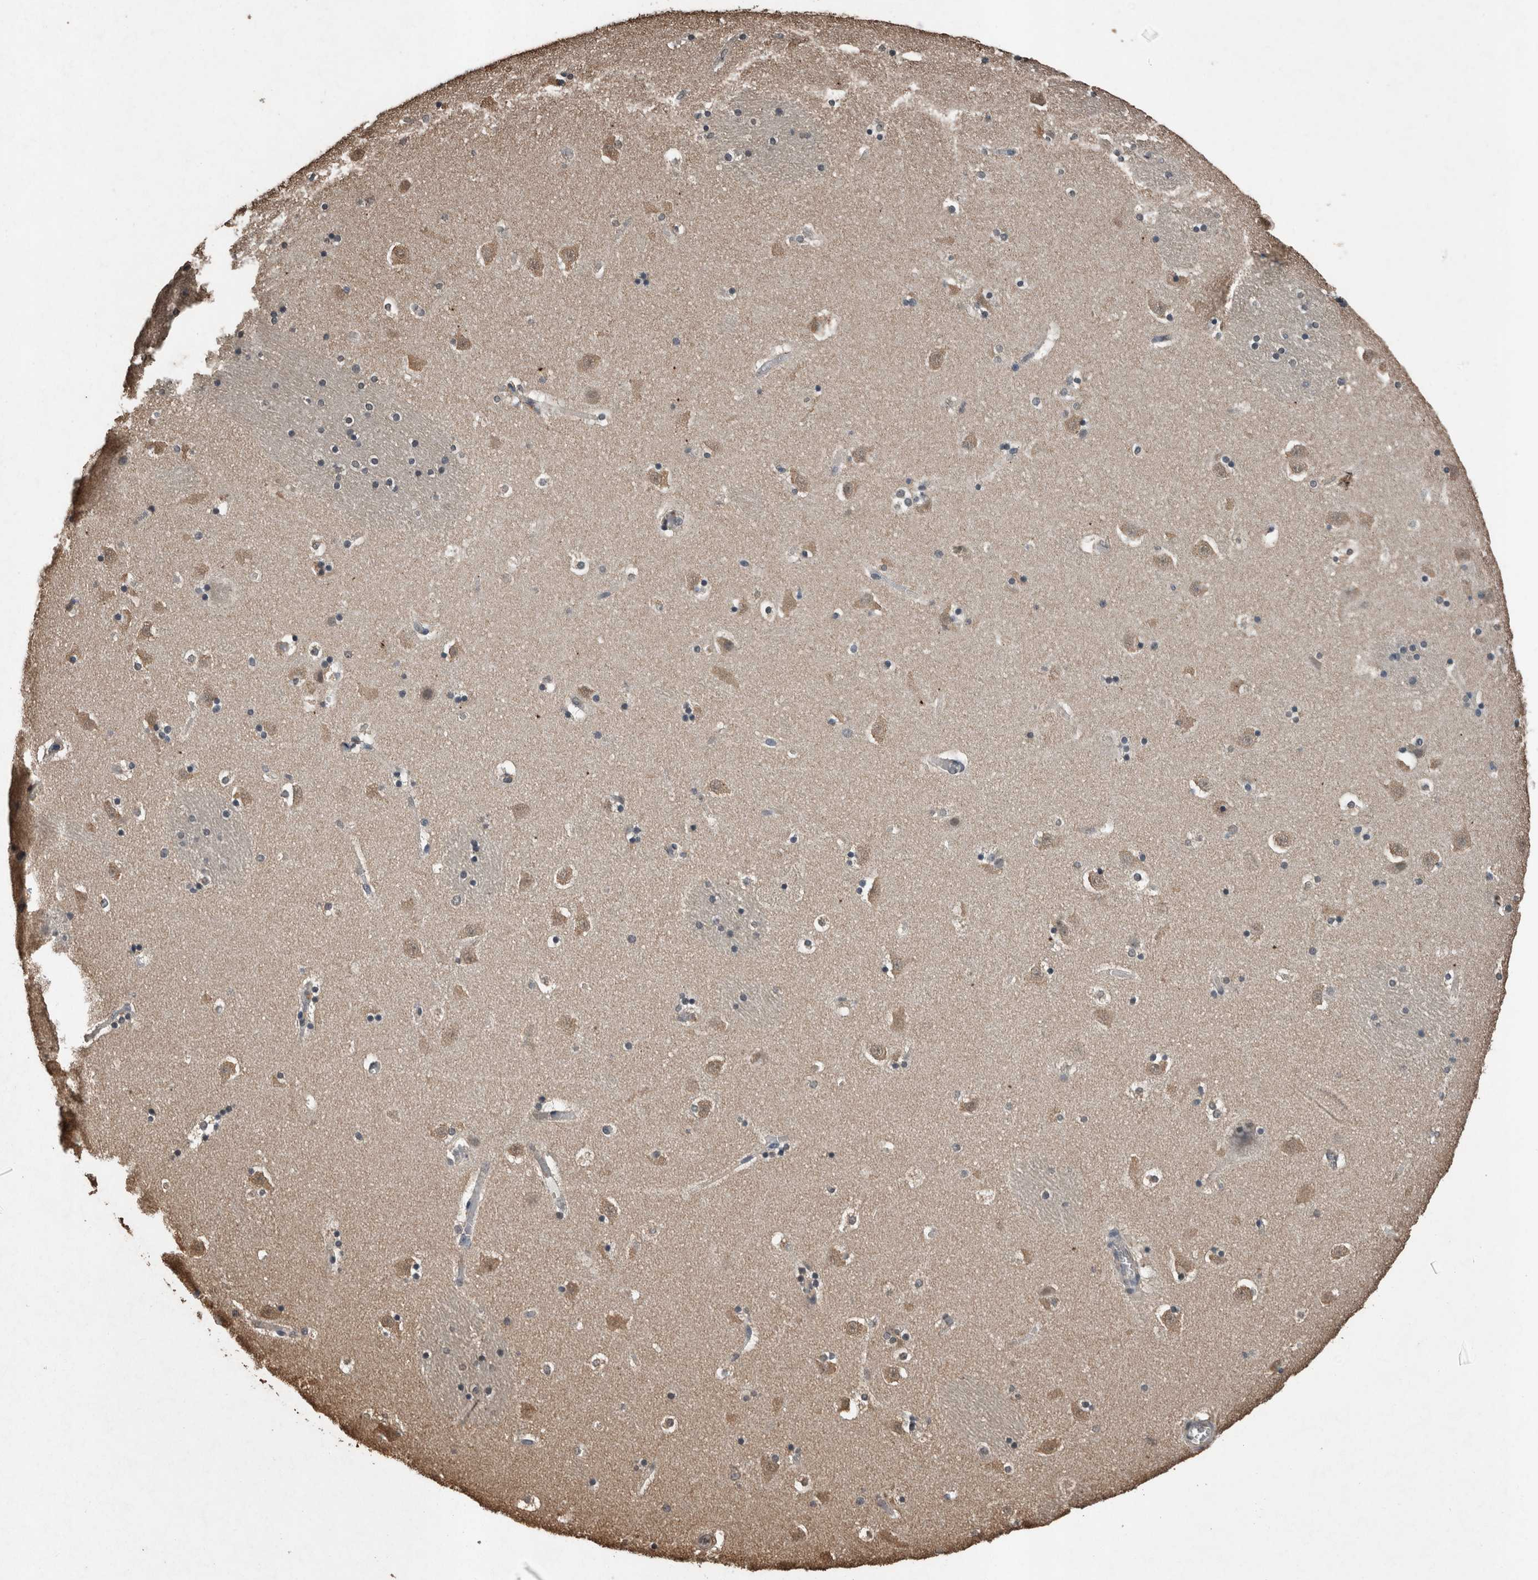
{"staining": {"intensity": "moderate", "quantity": "25%-75%", "location": "cytoplasmic/membranous"}, "tissue": "caudate", "cell_type": "Glial cells", "image_type": "normal", "snomed": [{"axis": "morphology", "description": "Normal tissue, NOS"}, {"axis": "topography", "description": "Lateral ventricle wall"}], "caption": "An IHC micrograph of normal tissue is shown. Protein staining in brown shows moderate cytoplasmic/membranous positivity in caudate within glial cells.", "gene": "FGFRL1", "patient": {"sex": "male", "age": 45}}